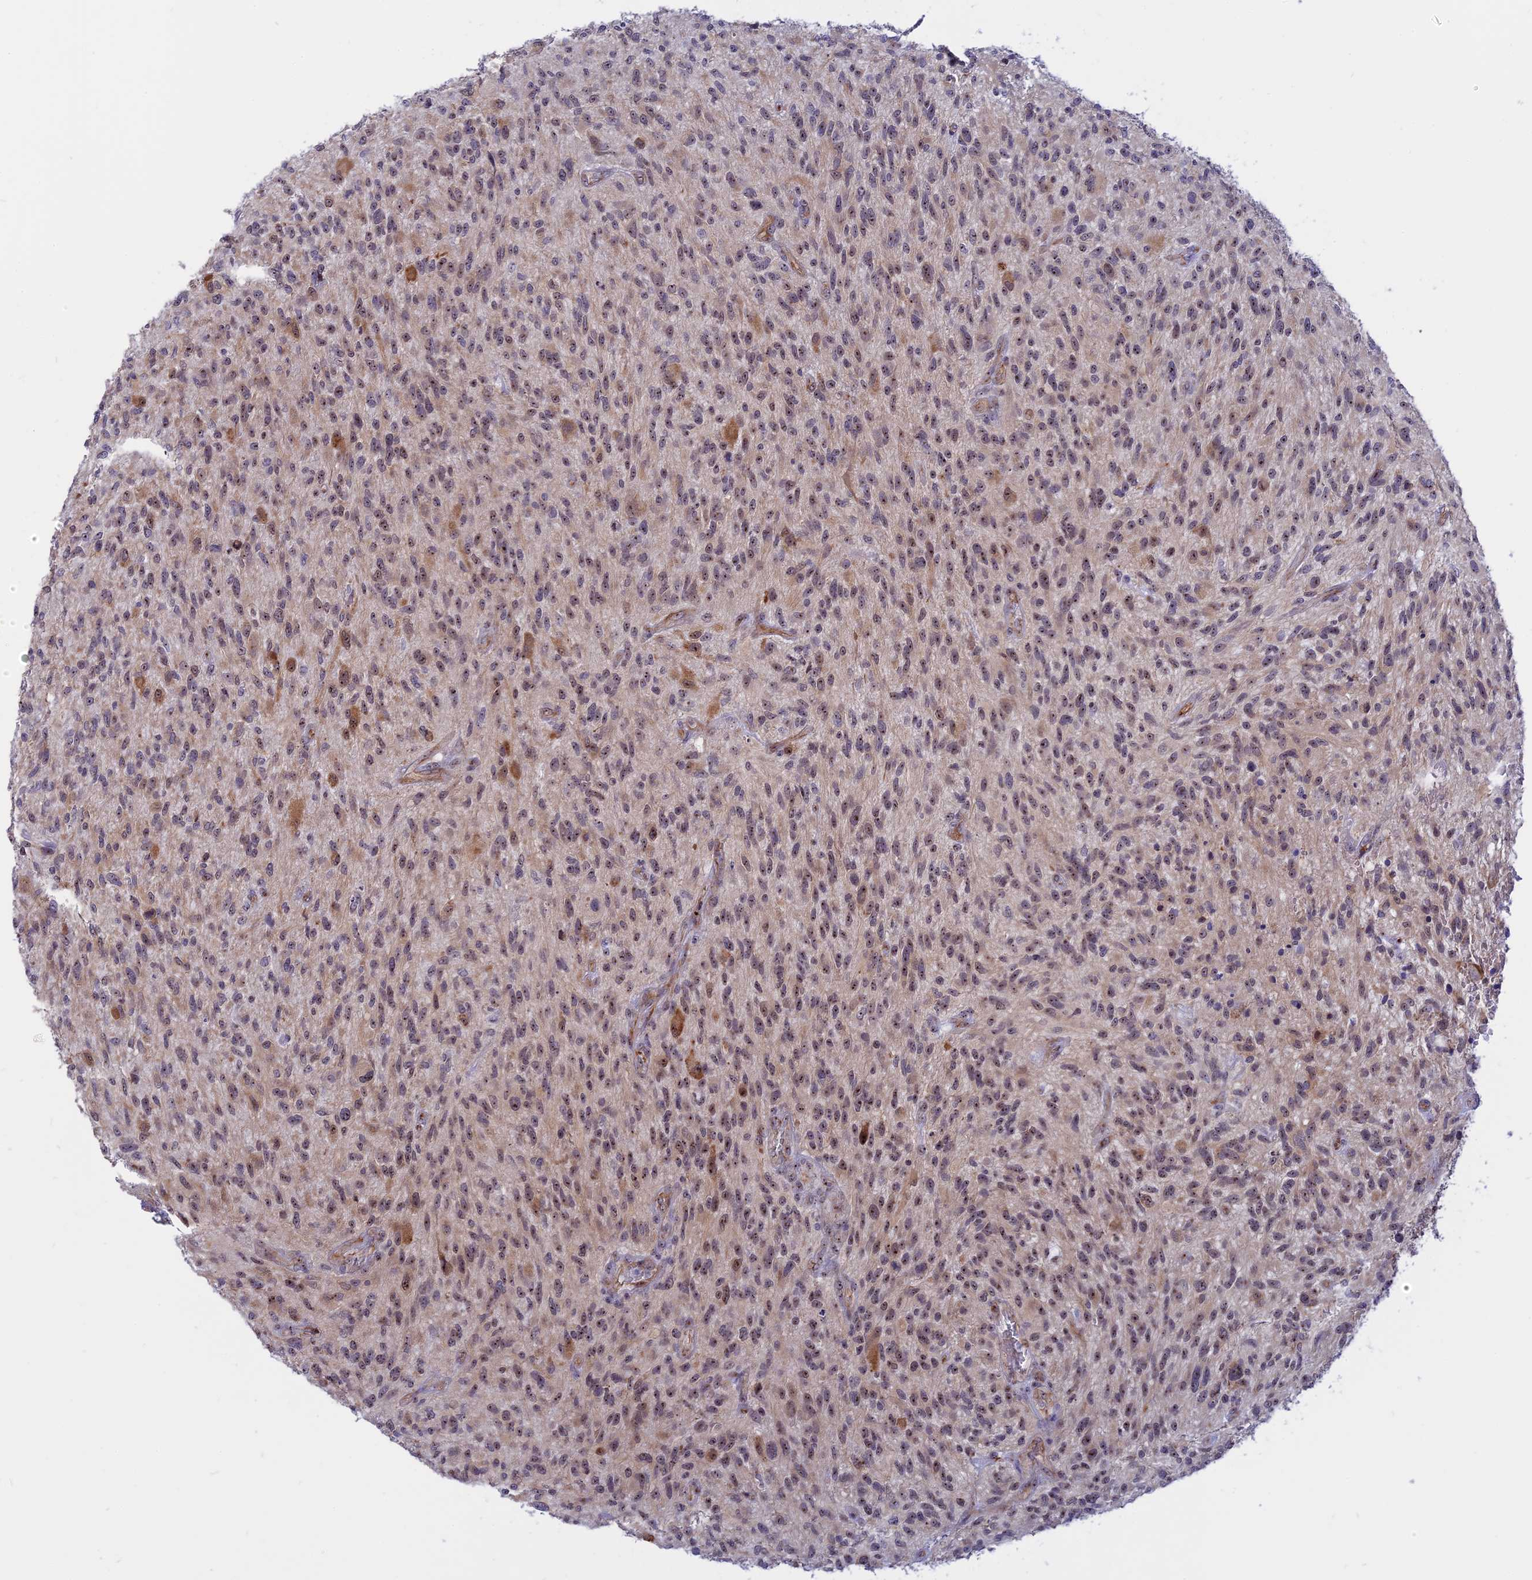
{"staining": {"intensity": "moderate", "quantity": ">75%", "location": "nuclear"}, "tissue": "glioma", "cell_type": "Tumor cells", "image_type": "cancer", "snomed": [{"axis": "morphology", "description": "Glioma, malignant, High grade"}, {"axis": "topography", "description": "Brain"}], "caption": "Moderate nuclear protein expression is seen in about >75% of tumor cells in glioma. The protein of interest is stained brown, and the nuclei are stained in blue (DAB IHC with brightfield microscopy, high magnification).", "gene": "DBNDD1", "patient": {"sex": "male", "age": 47}}